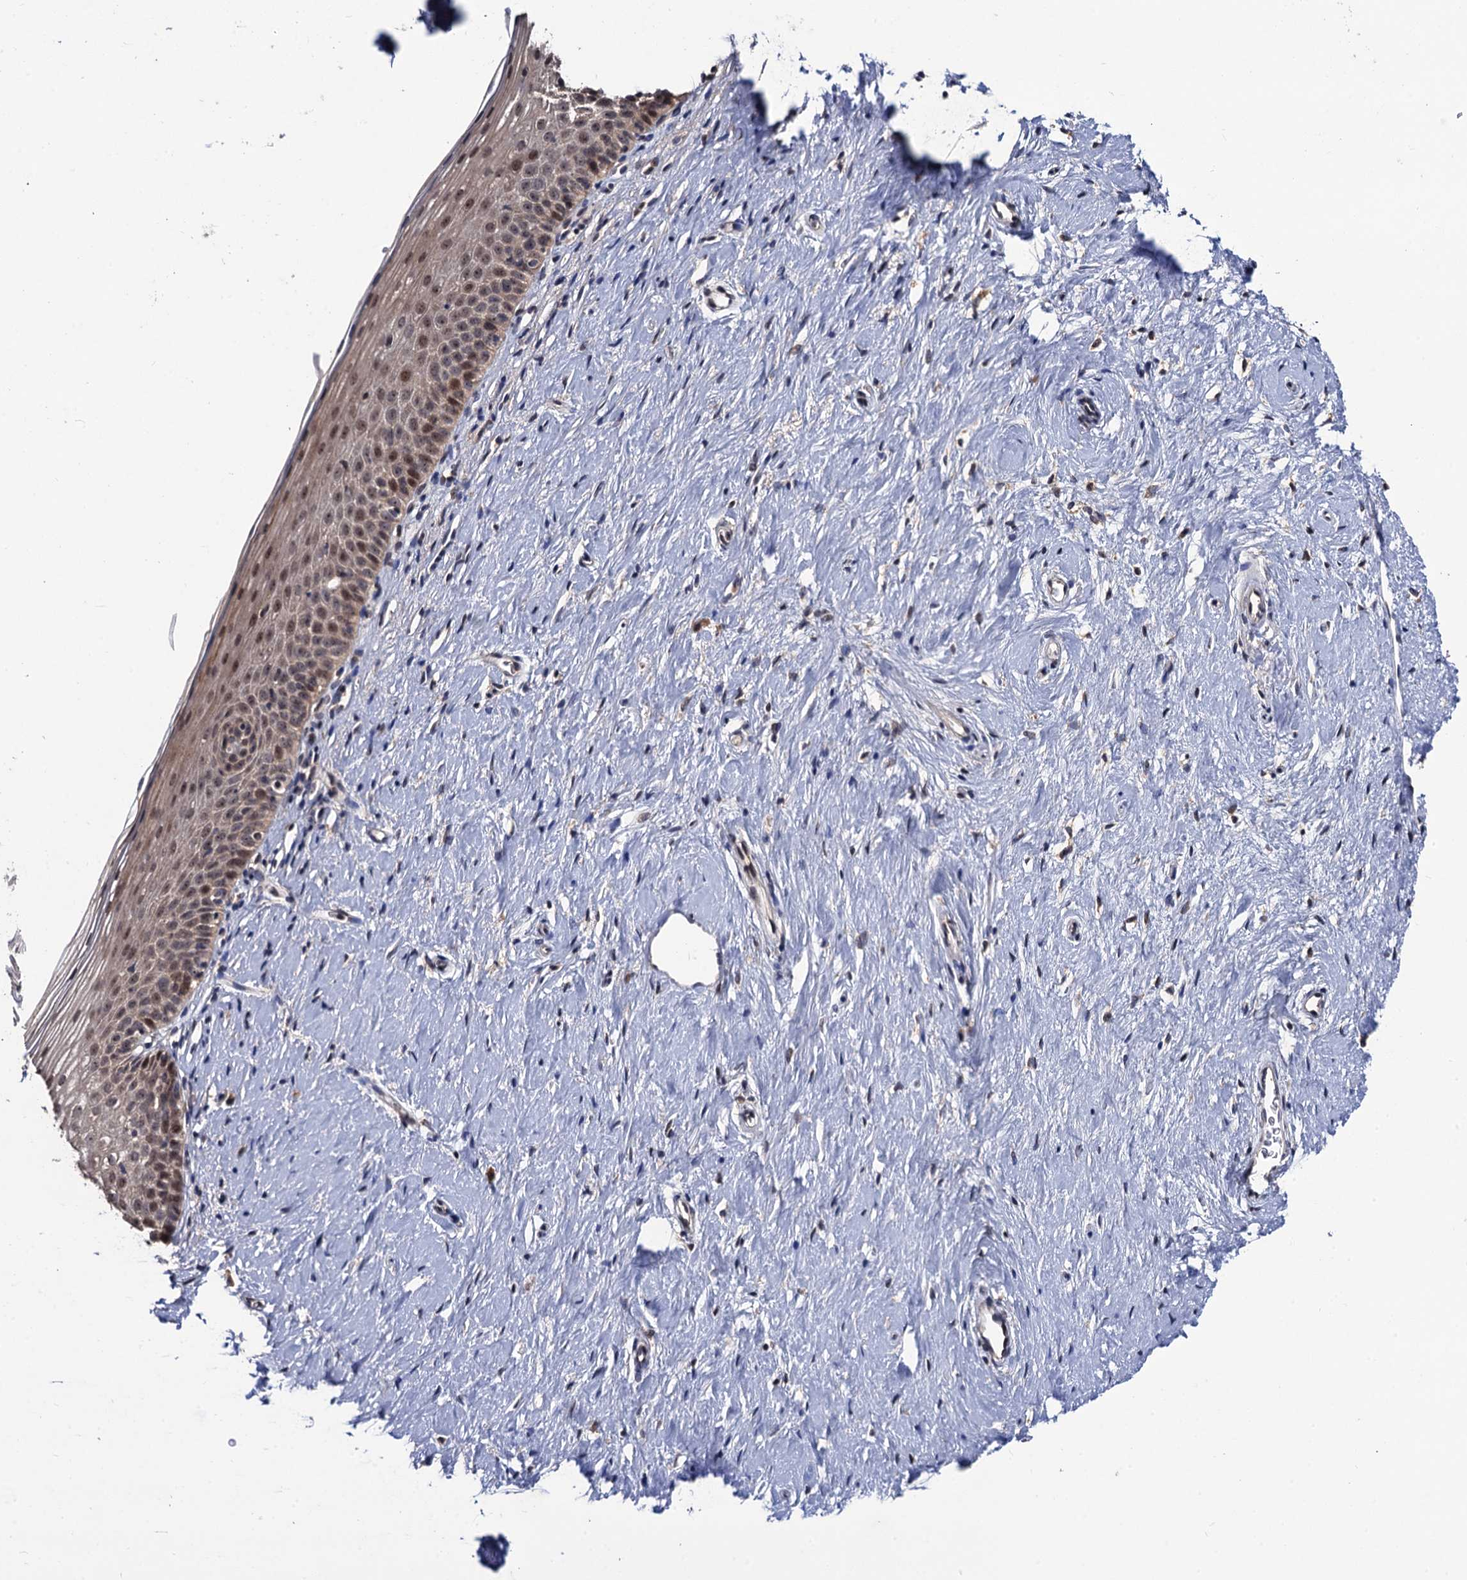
{"staining": {"intensity": "weak", "quantity": "25%-75%", "location": "cytoplasmic/membranous"}, "tissue": "cervix", "cell_type": "Glandular cells", "image_type": "normal", "snomed": [{"axis": "morphology", "description": "Normal tissue, NOS"}, {"axis": "topography", "description": "Cervix"}], "caption": "Glandular cells show low levels of weak cytoplasmic/membranous positivity in about 25%-75% of cells in benign human cervix.", "gene": "LRRC63", "patient": {"sex": "female", "age": 57}}